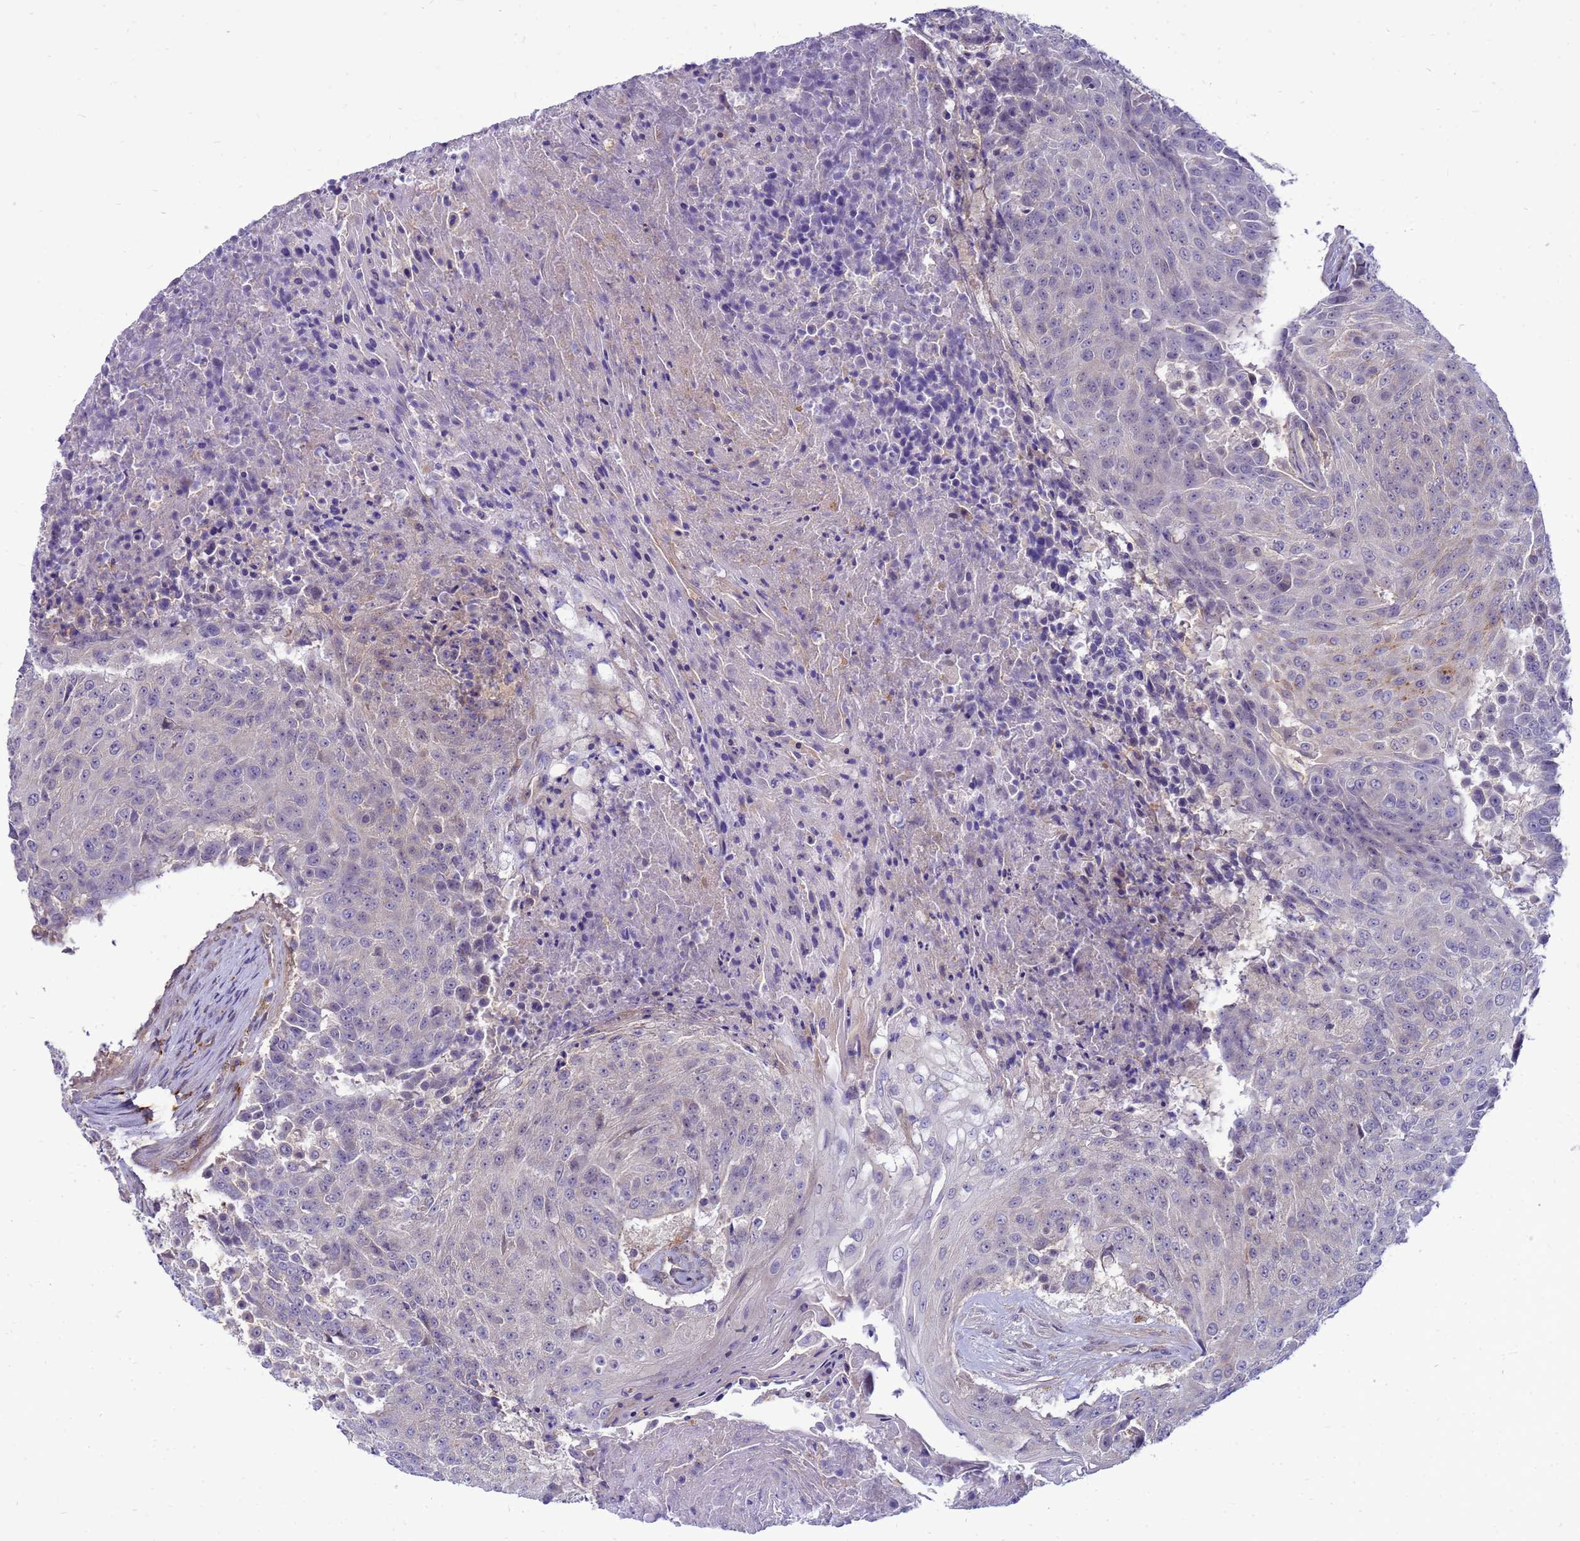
{"staining": {"intensity": "negative", "quantity": "none", "location": "none"}, "tissue": "urothelial cancer", "cell_type": "Tumor cells", "image_type": "cancer", "snomed": [{"axis": "morphology", "description": "Urothelial carcinoma, High grade"}, {"axis": "topography", "description": "Urinary bladder"}], "caption": "Tumor cells are negative for protein expression in human urothelial cancer.", "gene": "ENOPH1", "patient": {"sex": "female", "age": 63}}